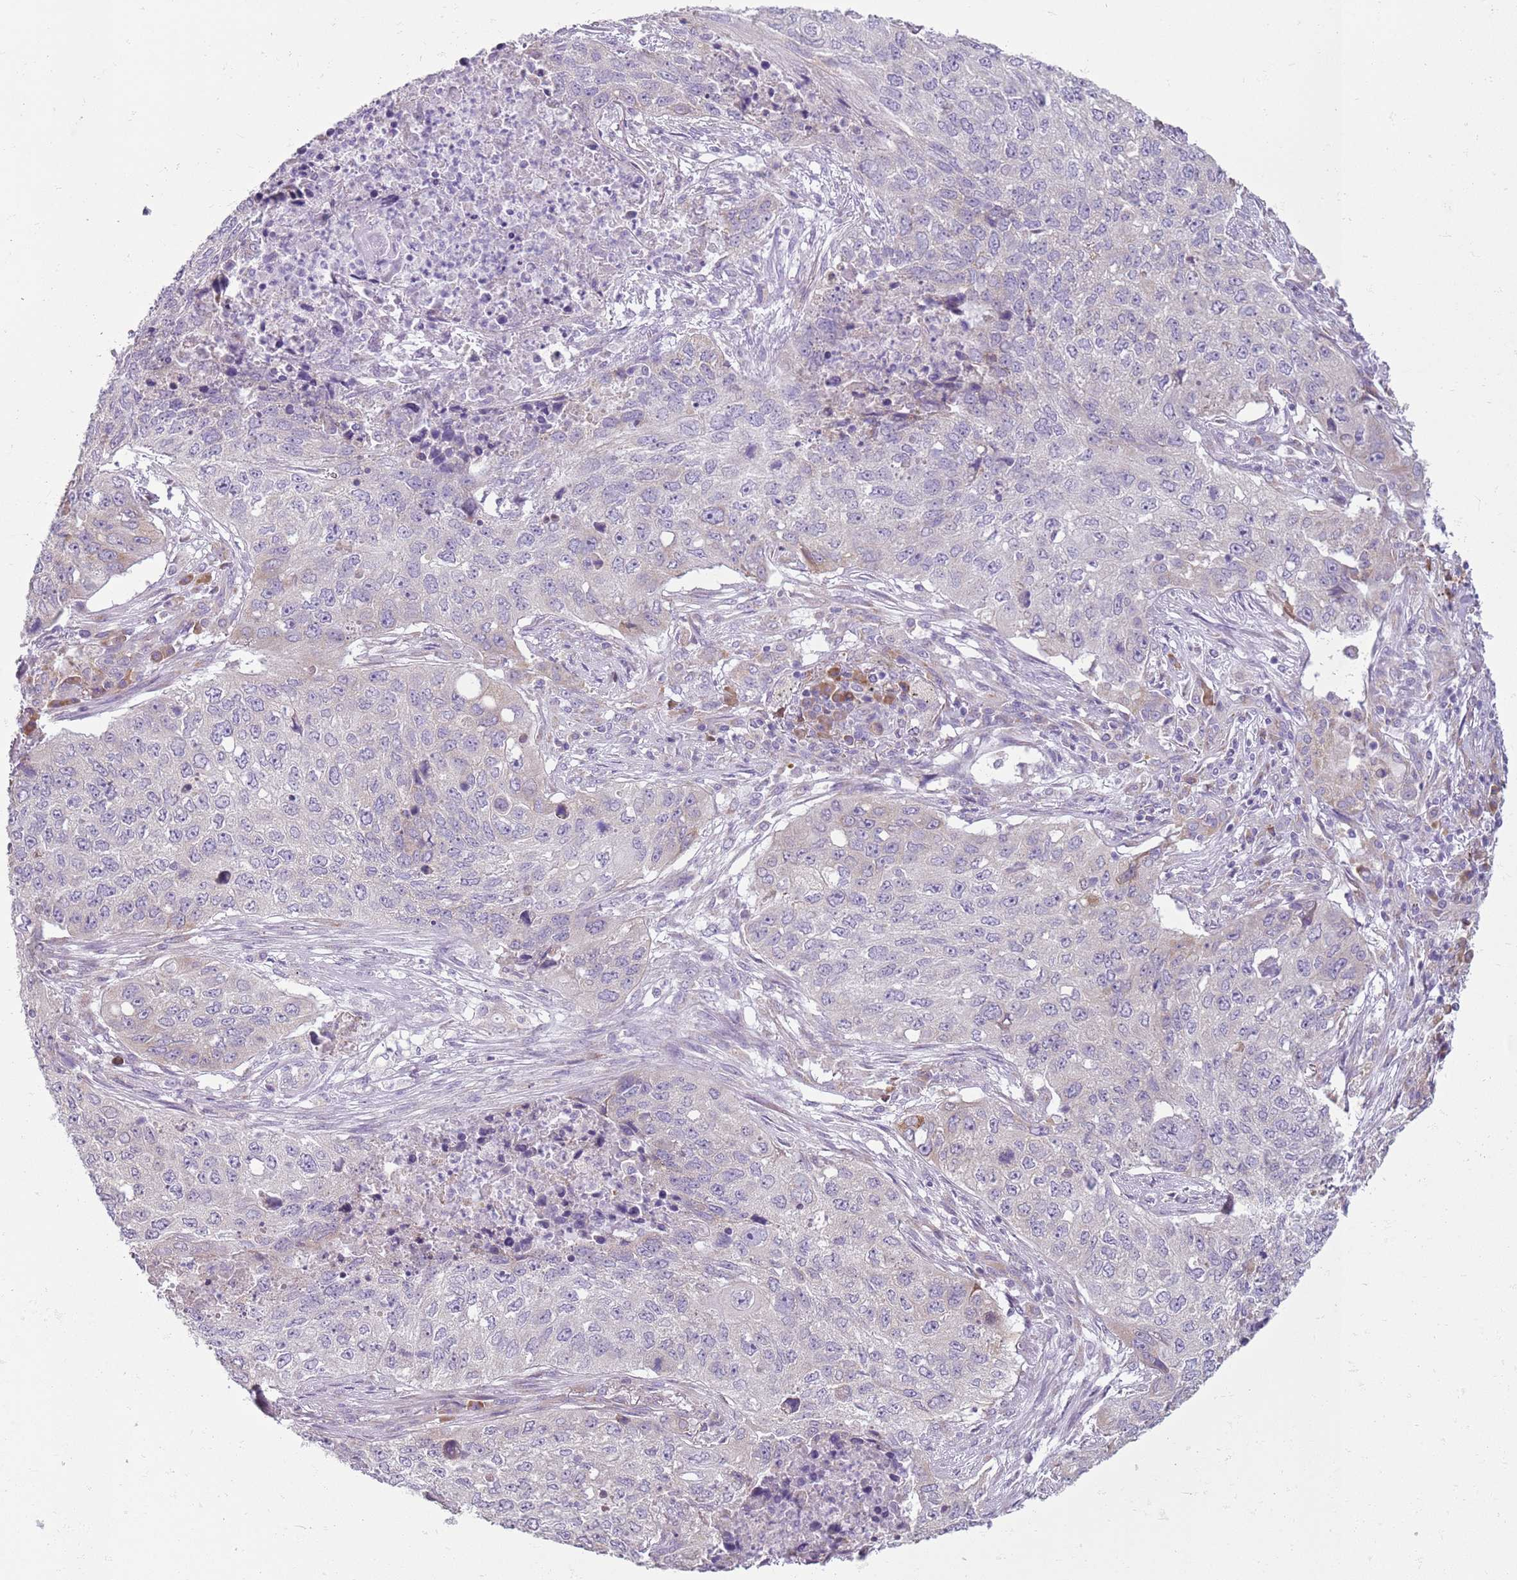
{"staining": {"intensity": "negative", "quantity": "none", "location": "none"}, "tissue": "lung cancer", "cell_type": "Tumor cells", "image_type": "cancer", "snomed": [{"axis": "morphology", "description": "Squamous cell carcinoma, NOS"}, {"axis": "topography", "description": "Lung"}], "caption": "Tumor cells show no significant protein positivity in squamous cell carcinoma (lung).", "gene": "HYOU1", "patient": {"sex": "female", "age": 63}}